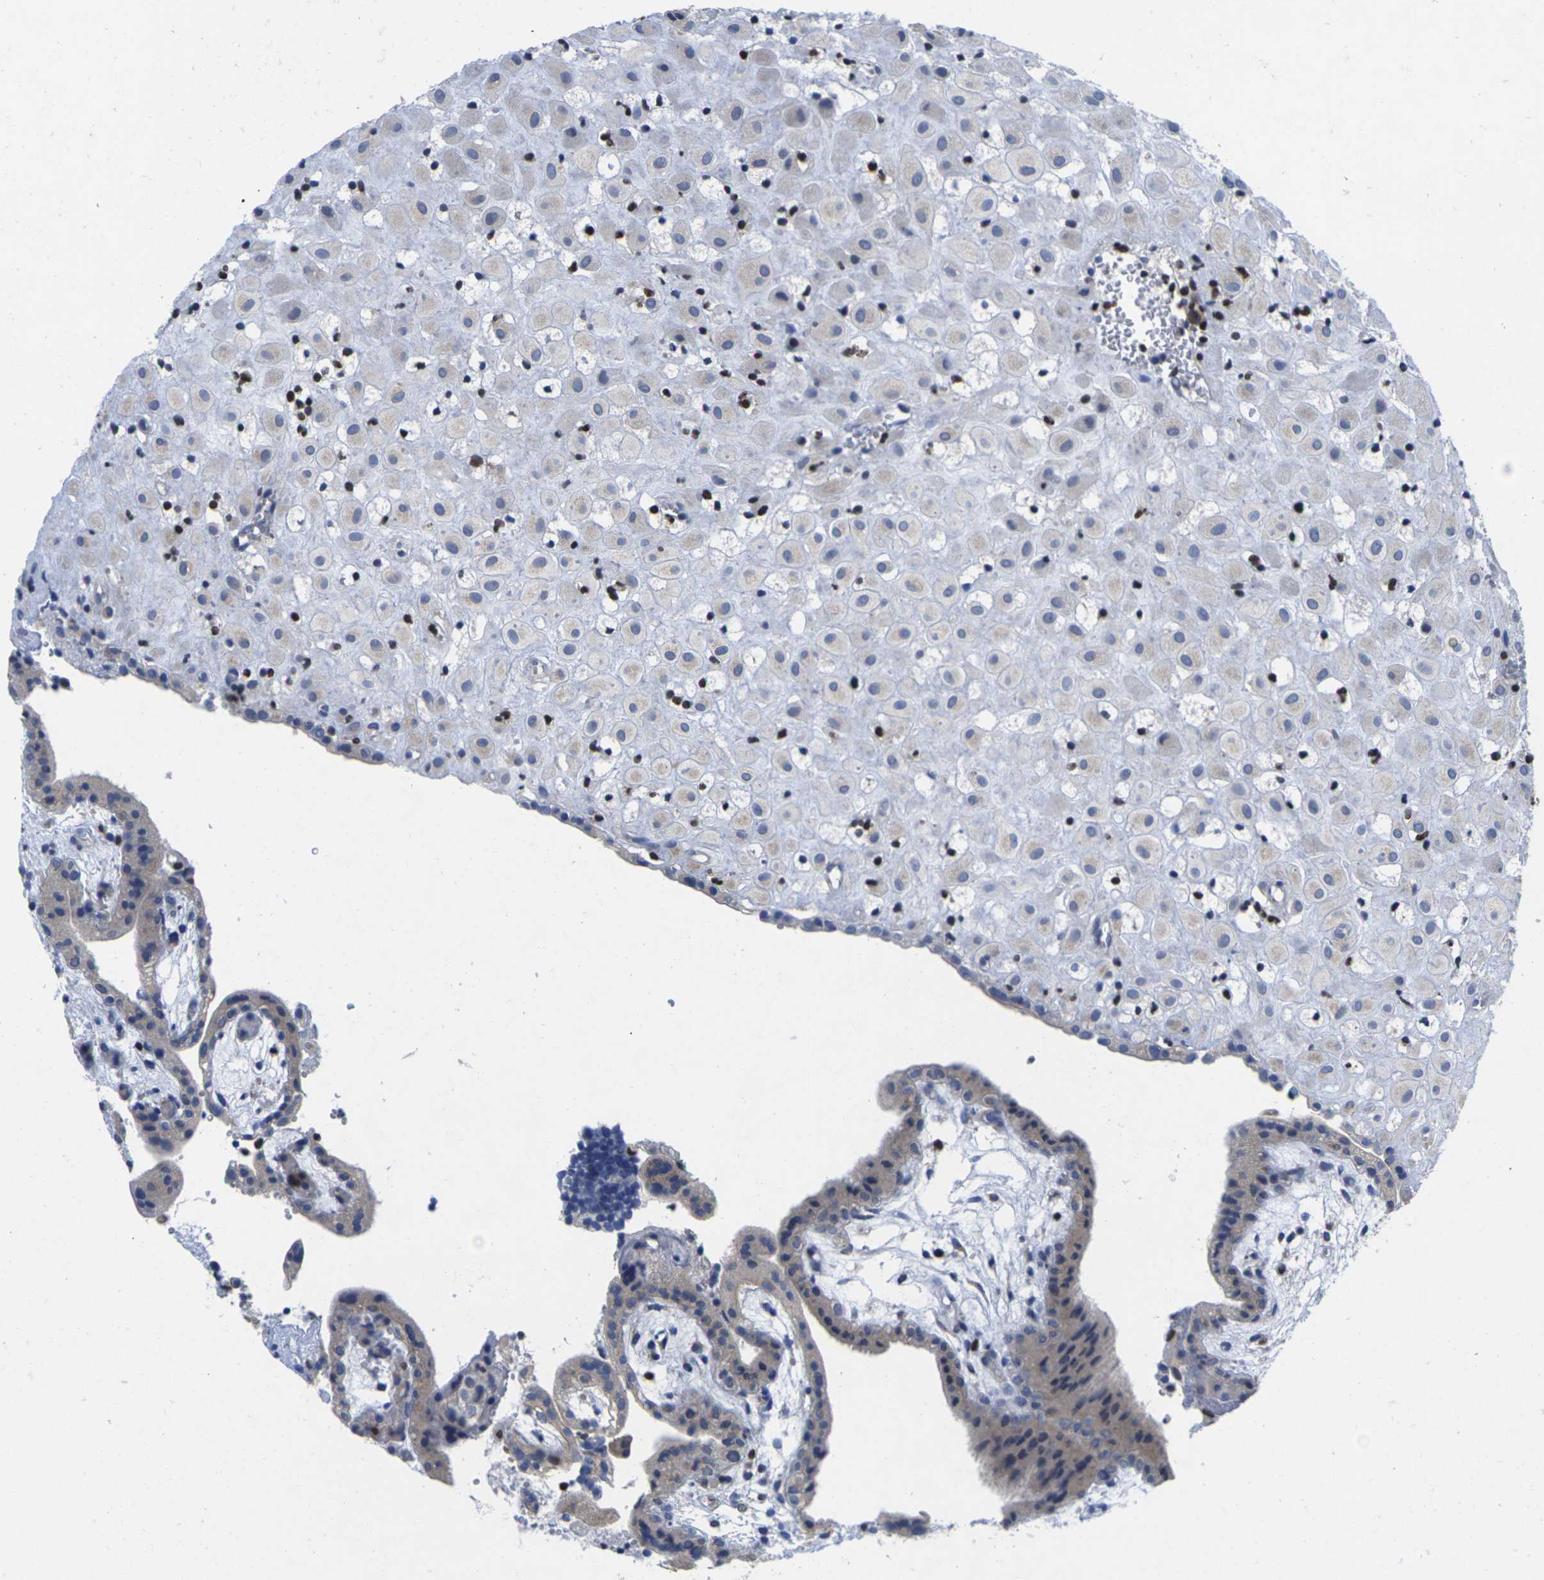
{"staining": {"intensity": "weak", "quantity": "25%-75%", "location": "cytoplasmic/membranous"}, "tissue": "placenta", "cell_type": "Decidual cells", "image_type": "normal", "snomed": [{"axis": "morphology", "description": "Normal tissue, NOS"}, {"axis": "topography", "description": "Placenta"}], "caption": "Immunohistochemistry (IHC) image of normal placenta: placenta stained using immunohistochemistry exhibits low levels of weak protein expression localized specifically in the cytoplasmic/membranous of decidual cells, appearing as a cytoplasmic/membranous brown color.", "gene": "IKZF1", "patient": {"sex": "female", "age": 18}}